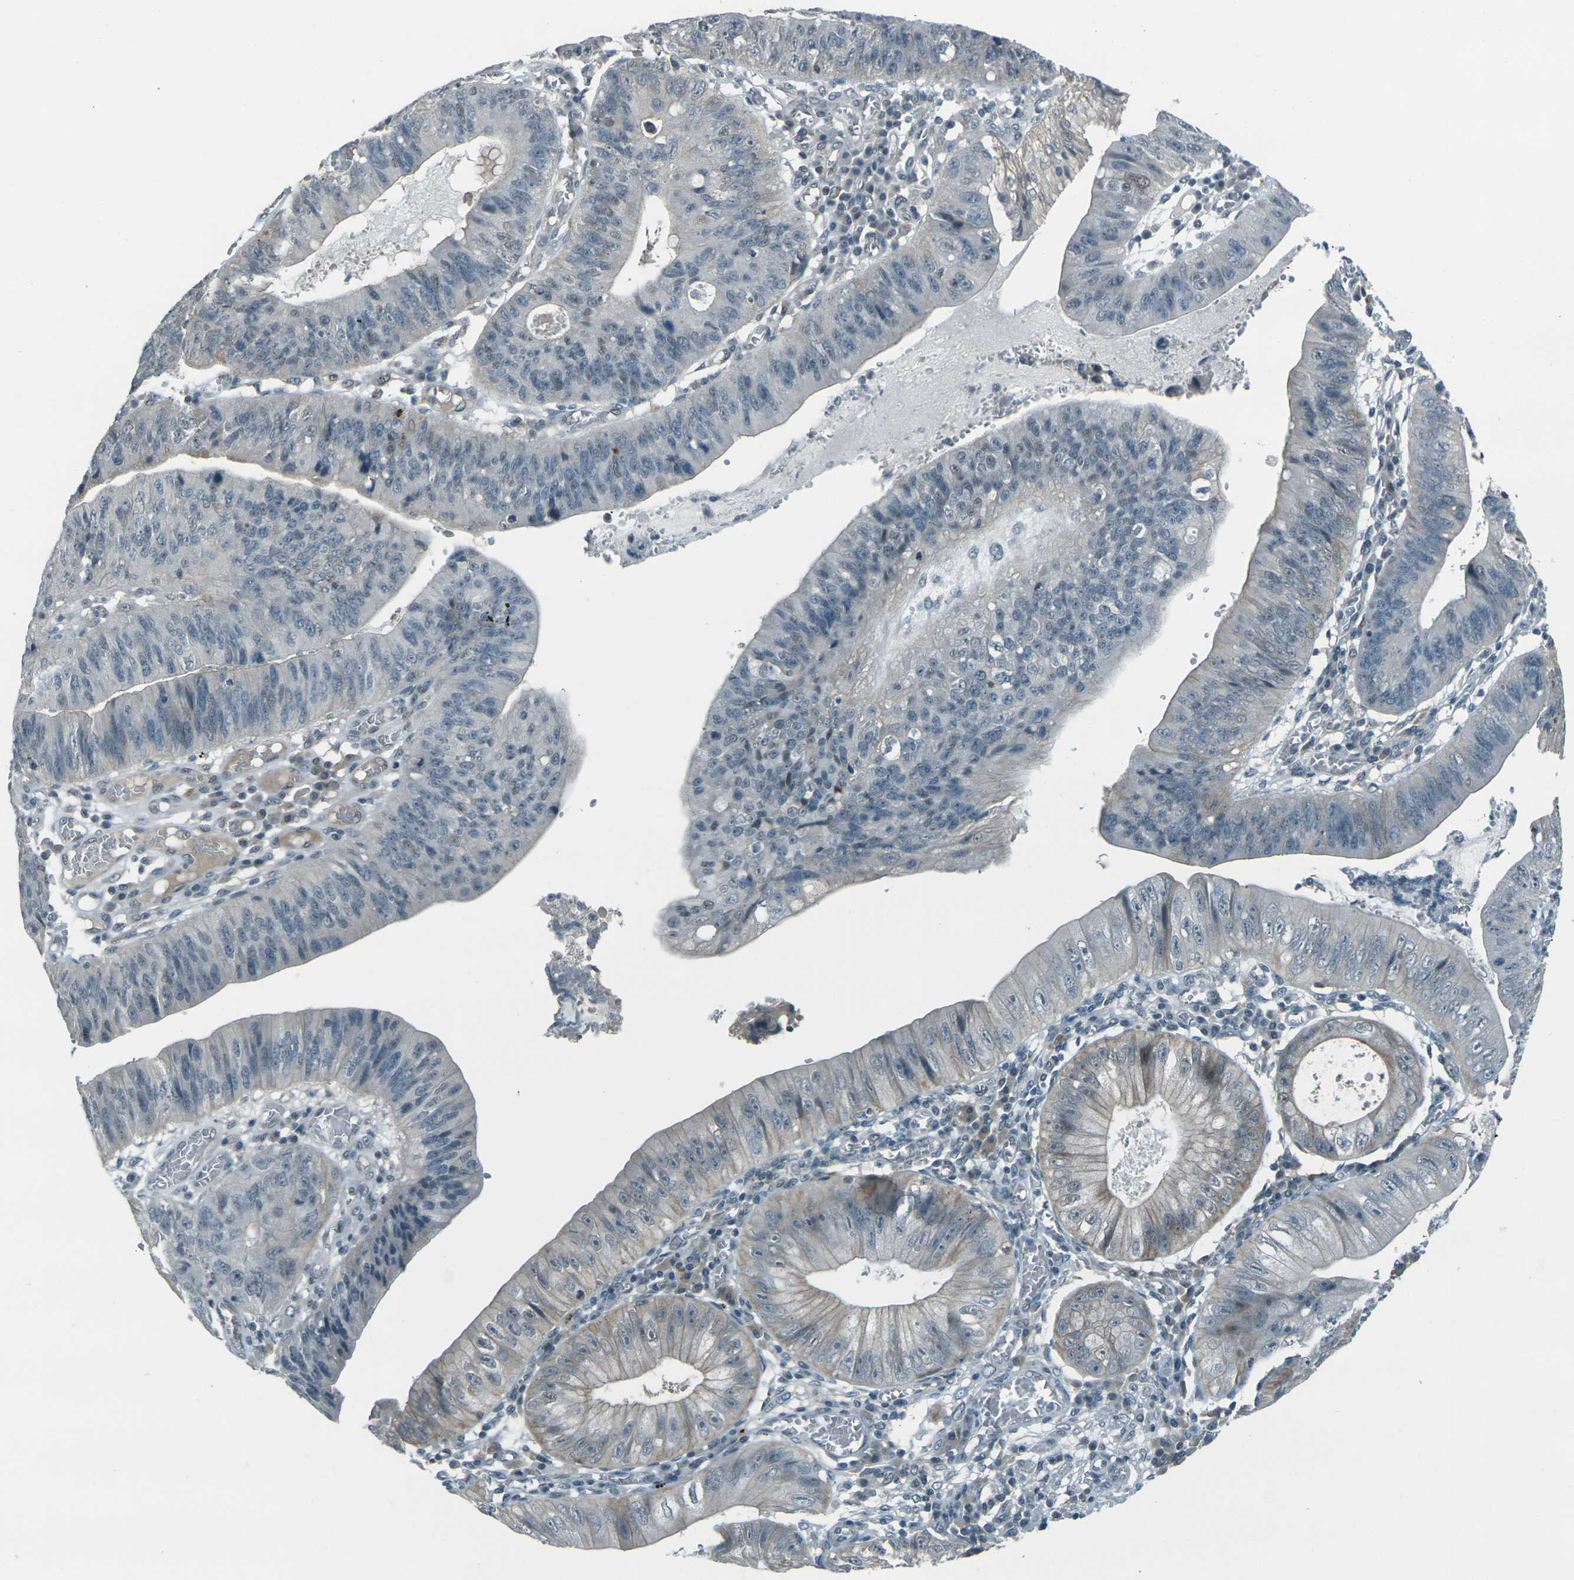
{"staining": {"intensity": "weak", "quantity": "<25%", "location": "cytoplasmic/membranous"}, "tissue": "stomach cancer", "cell_type": "Tumor cells", "image_type": "cancer", "snomed": [{"axis": "morphology", "description": "Adenocarcinoma, NOS"}, {"axis": "topography", "description": "Stomach"}], "caption": "DAB immunohistochemical staining of human adenocarcinoma (stomach) reveals no significant staining in tumor cells.", "gene": "GPR19", "patient": {"sex": "male", "age": 59}}